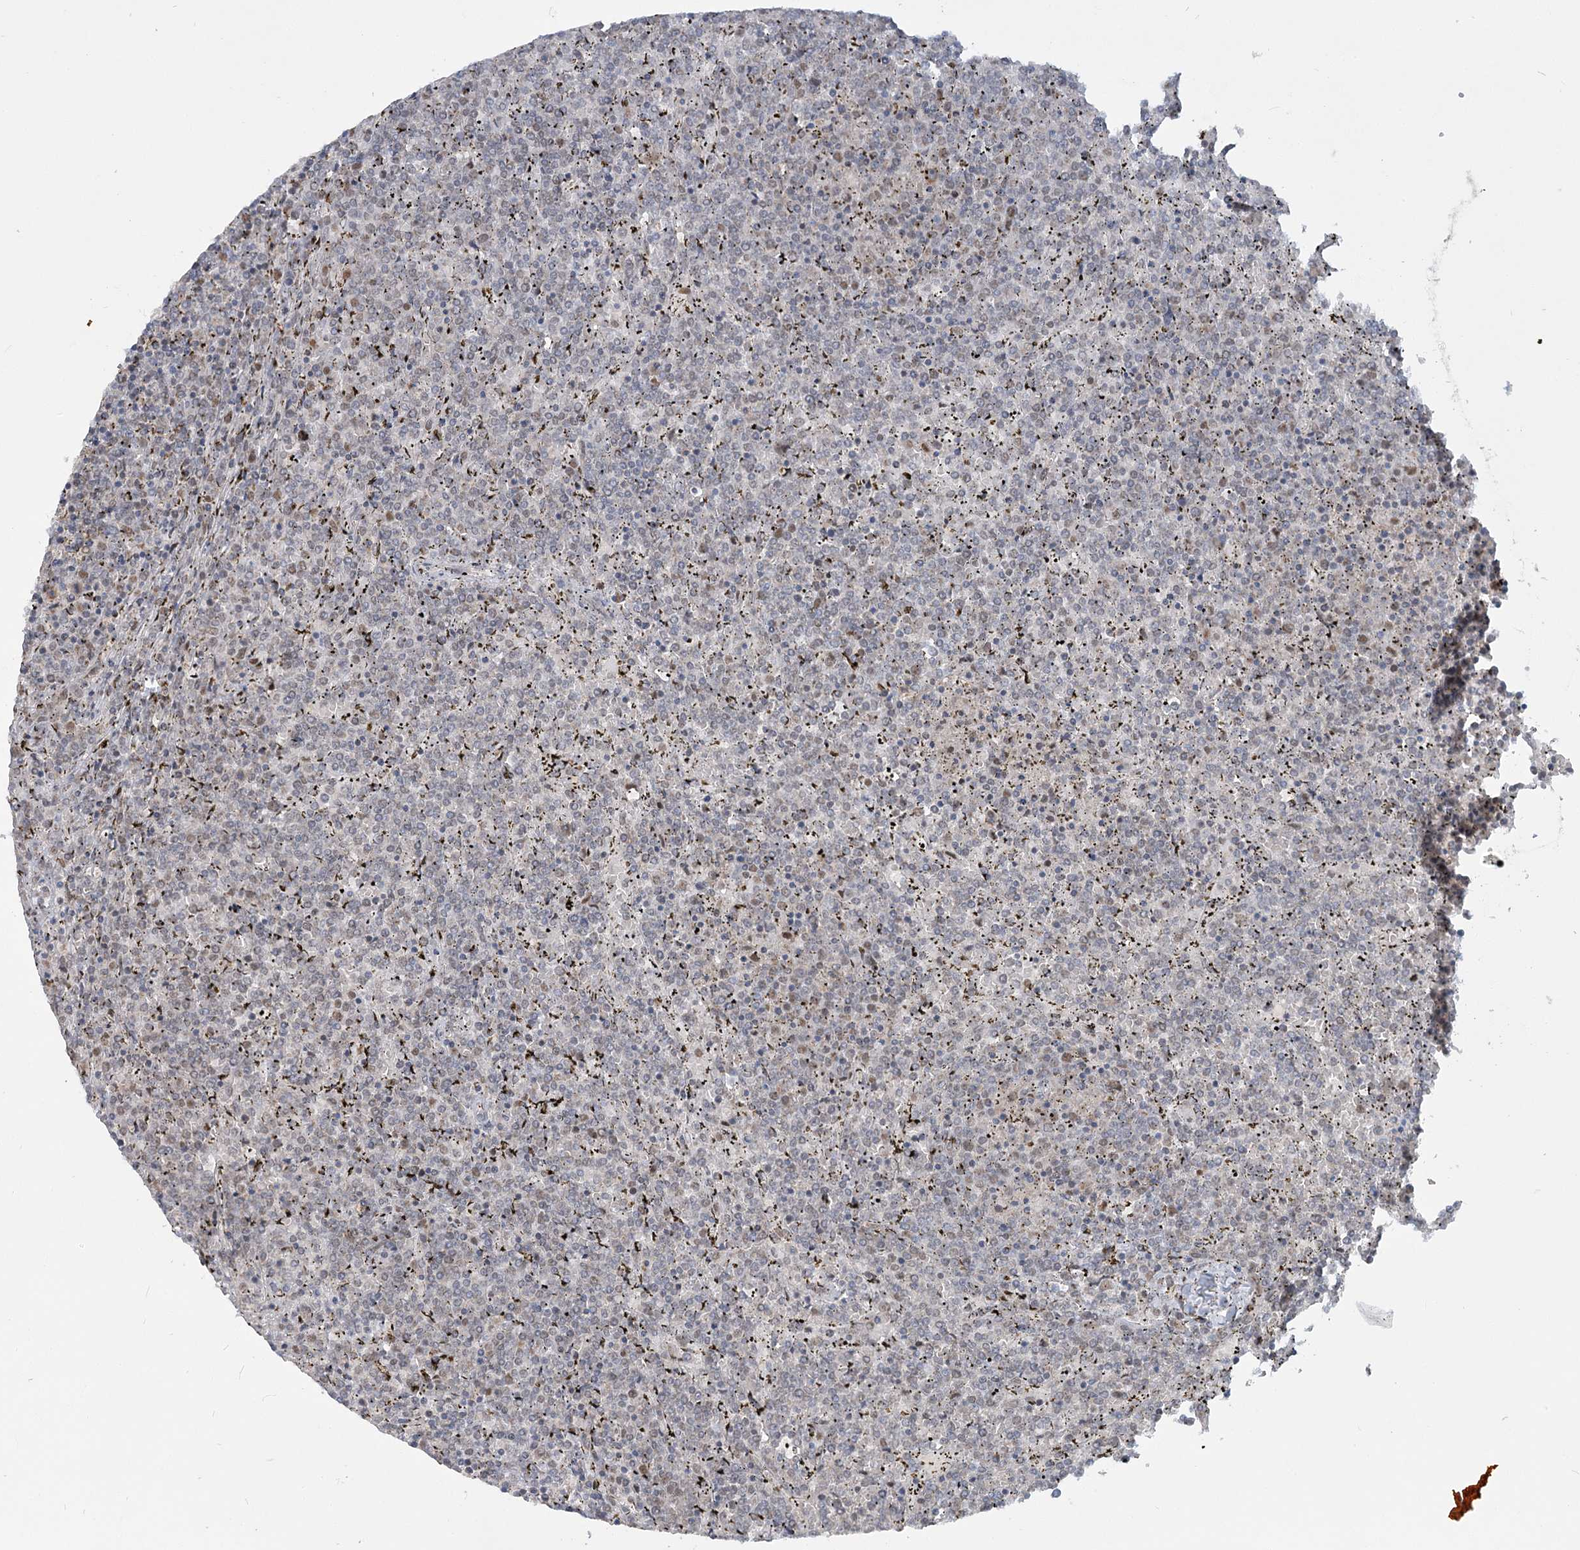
{"staining": {"intensity": "weak", "quantity": "25%-75%", "location": "nuclear"}, "tissue": "lymphoma", "cell_type": "Tumor cells", "image_type": "cancer", "snomed": [{"axis": "morphology", "description": "Malignant lymphoma, non-Hodgkin's type, Low grade"}, {"axis": "topography", "description": "Spleen"}], "caption": "Approximately 25%-75% of tumor cells in human malignant lymphoma, non-Hodgkin's type (low-grade) demonstrate weak nuclear protein staining as visualized by brown immunohistochemical staining.", "gene": "MTG1", "patient": {"sex": "female", "age": 19}}